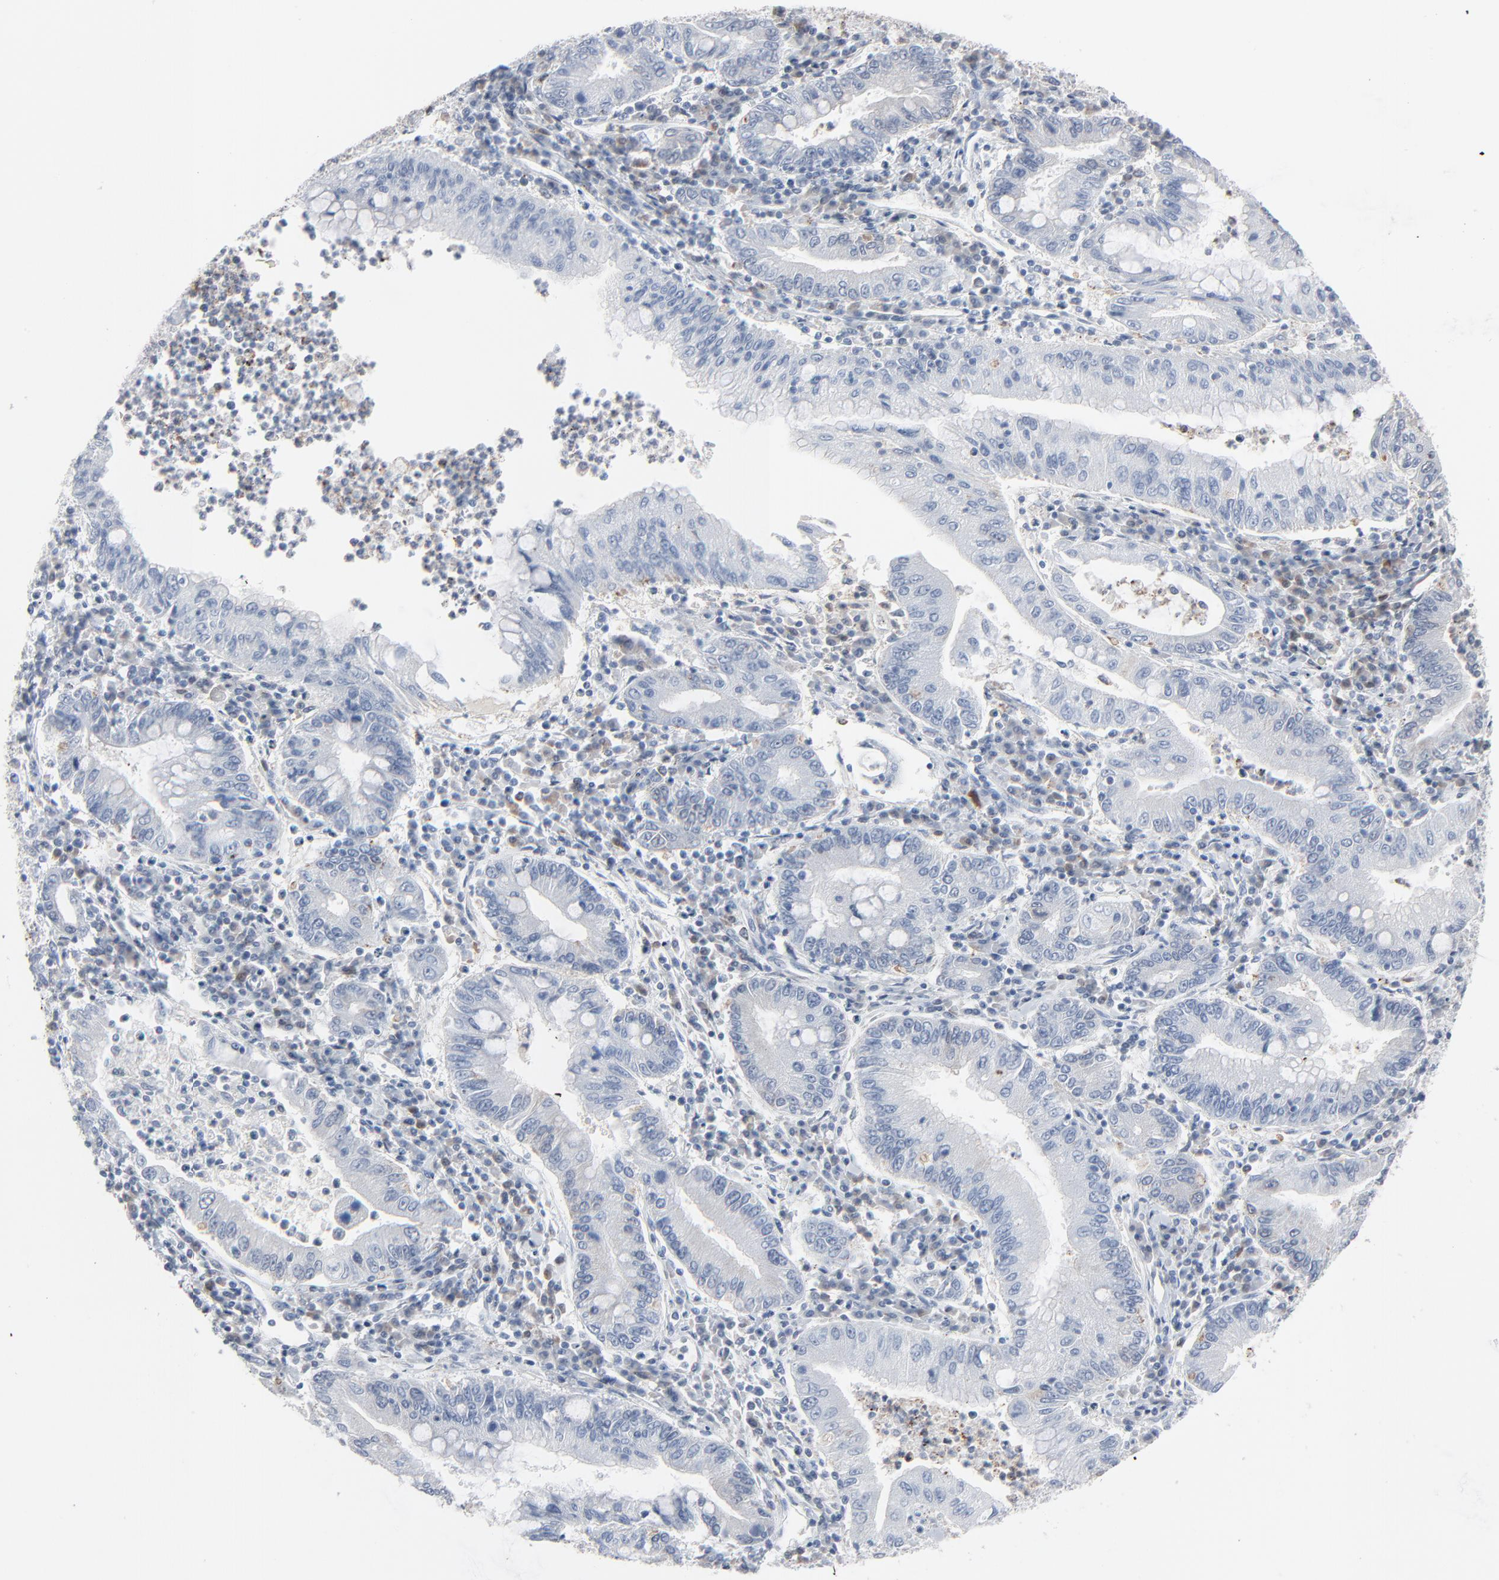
{"staining": {"intensity": "negative", "quantity": "none", "location": "none"}, "tissue": "stomach cancer", "cell_type": "Tumor cells", "image_type": "cancer", "snomed": [{"axis": "morphology", "description": "Normal tissue, NOS"}, {"axis": "morphology", "description": "Adenocarcinoma, NOS"}, {"axis": "topography", "description": "Esophagus"}, {"axis": "topography", "description": "Stomach, upper"}, {"axis": "topography", "description": "Peripheral nerve tissue"}], "caption": "The image reveals no significant positivity in tumor cells of stomach cancer. Brightfield microscopy of immunohistochemistry stained with DAB (brown) and hematoxylin (blue), captured at high magnification.", "gene": "PHGDH", "patient": {"sex": "male", "age": 62}}